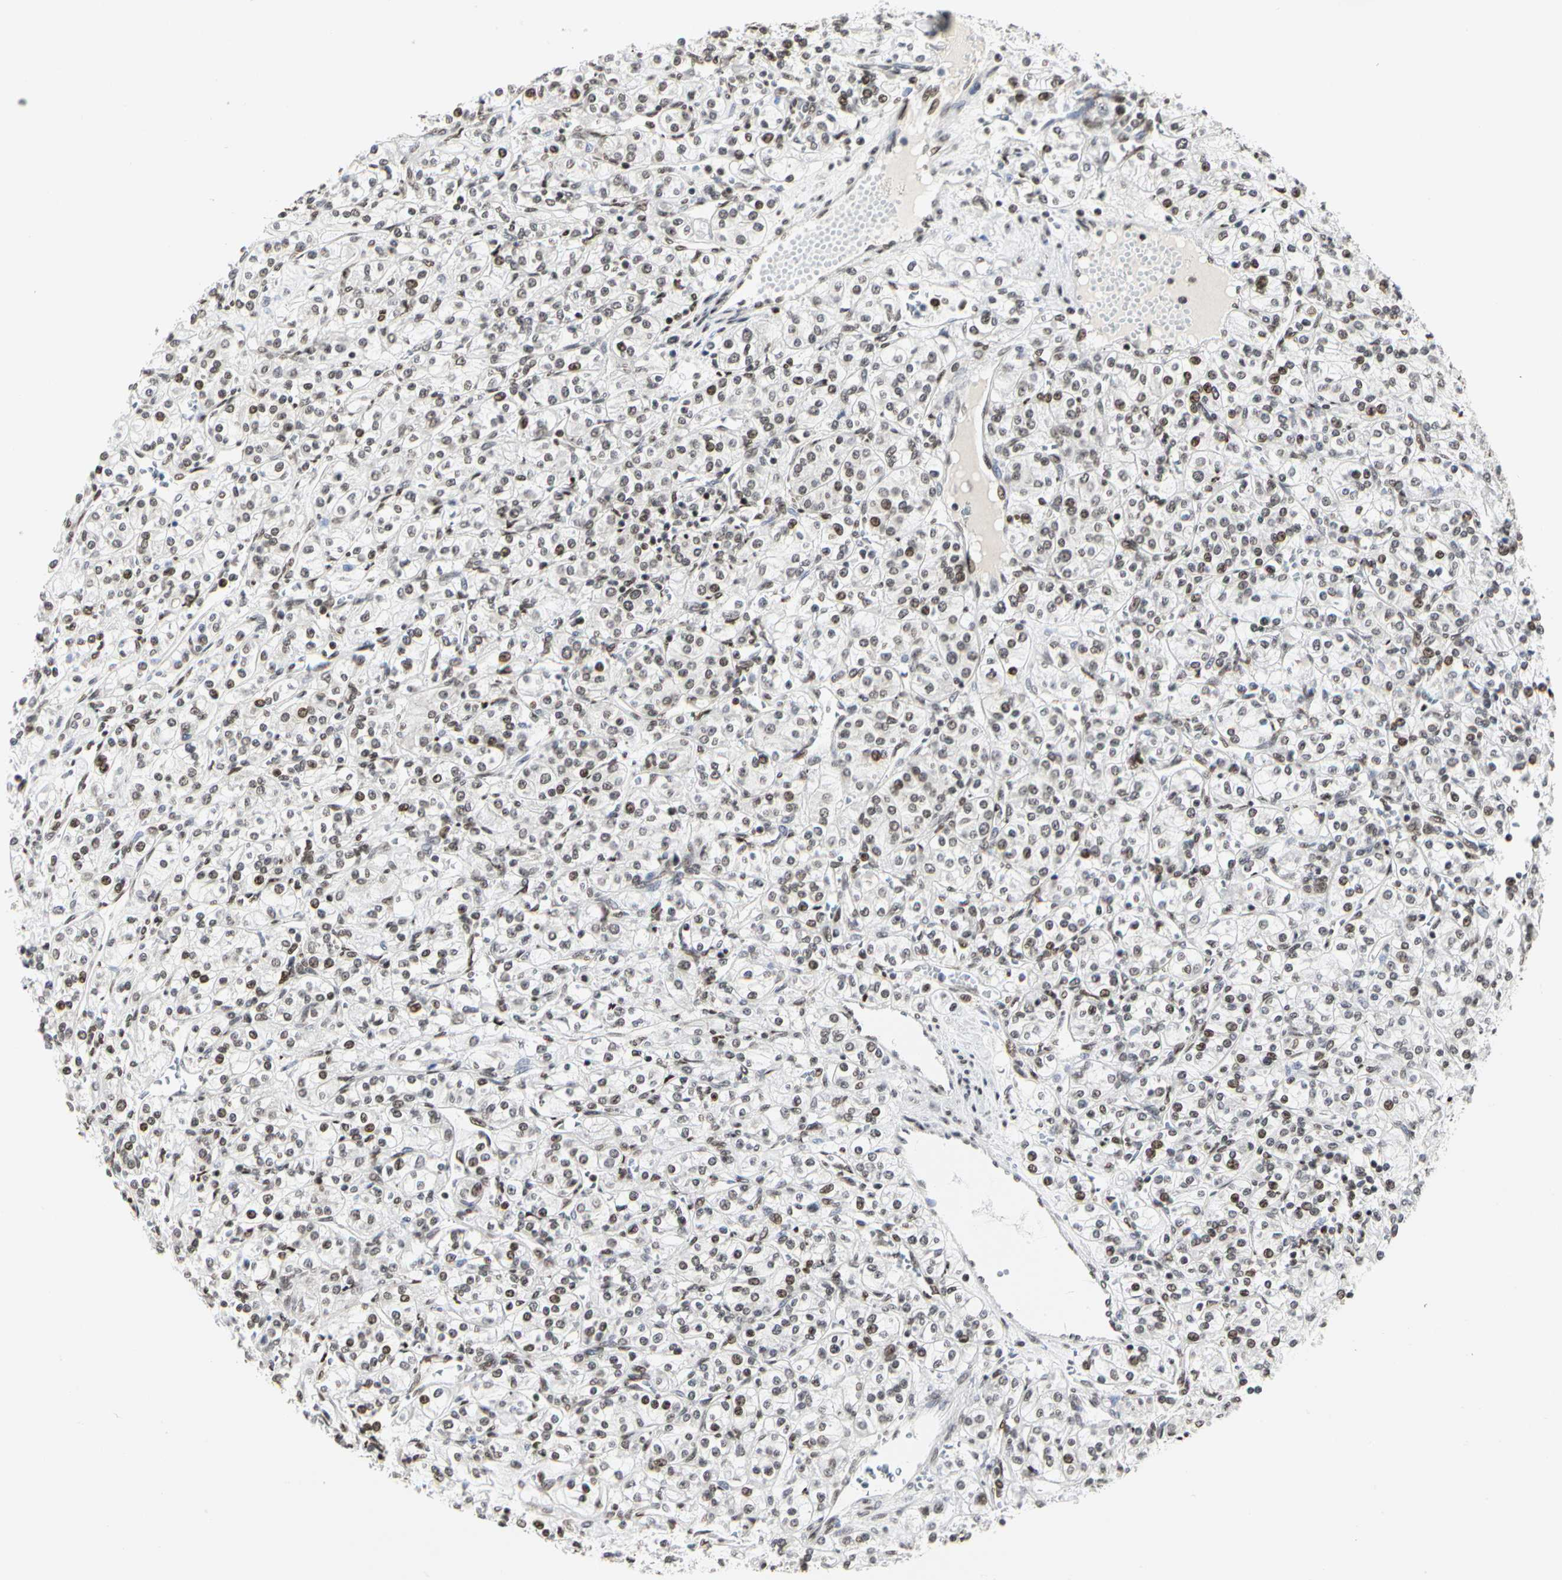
{"staining": {"intensity": "weak", "quantity": "25%-75%", "location": "nuclear"}, "tissue": "renal cancer", "cell_type": "Tumor cells", "image_type": "cancer", "snomed": [{"axis": "morphology", "description": "Adenocarcinoma, NOS"}, {"axis": "topography", "description": "Kidney"}], "caption": "IHC micrograph of neoplastic tissue: human renal adenocarcinoma stained using IHC reveals low levels of weak protein expression localized specifically in the nuclear of tumor cells, appearing as a nuclear brown color.", "gene": "PRMT3", "patient": {"sex": "male", "age": 77}}